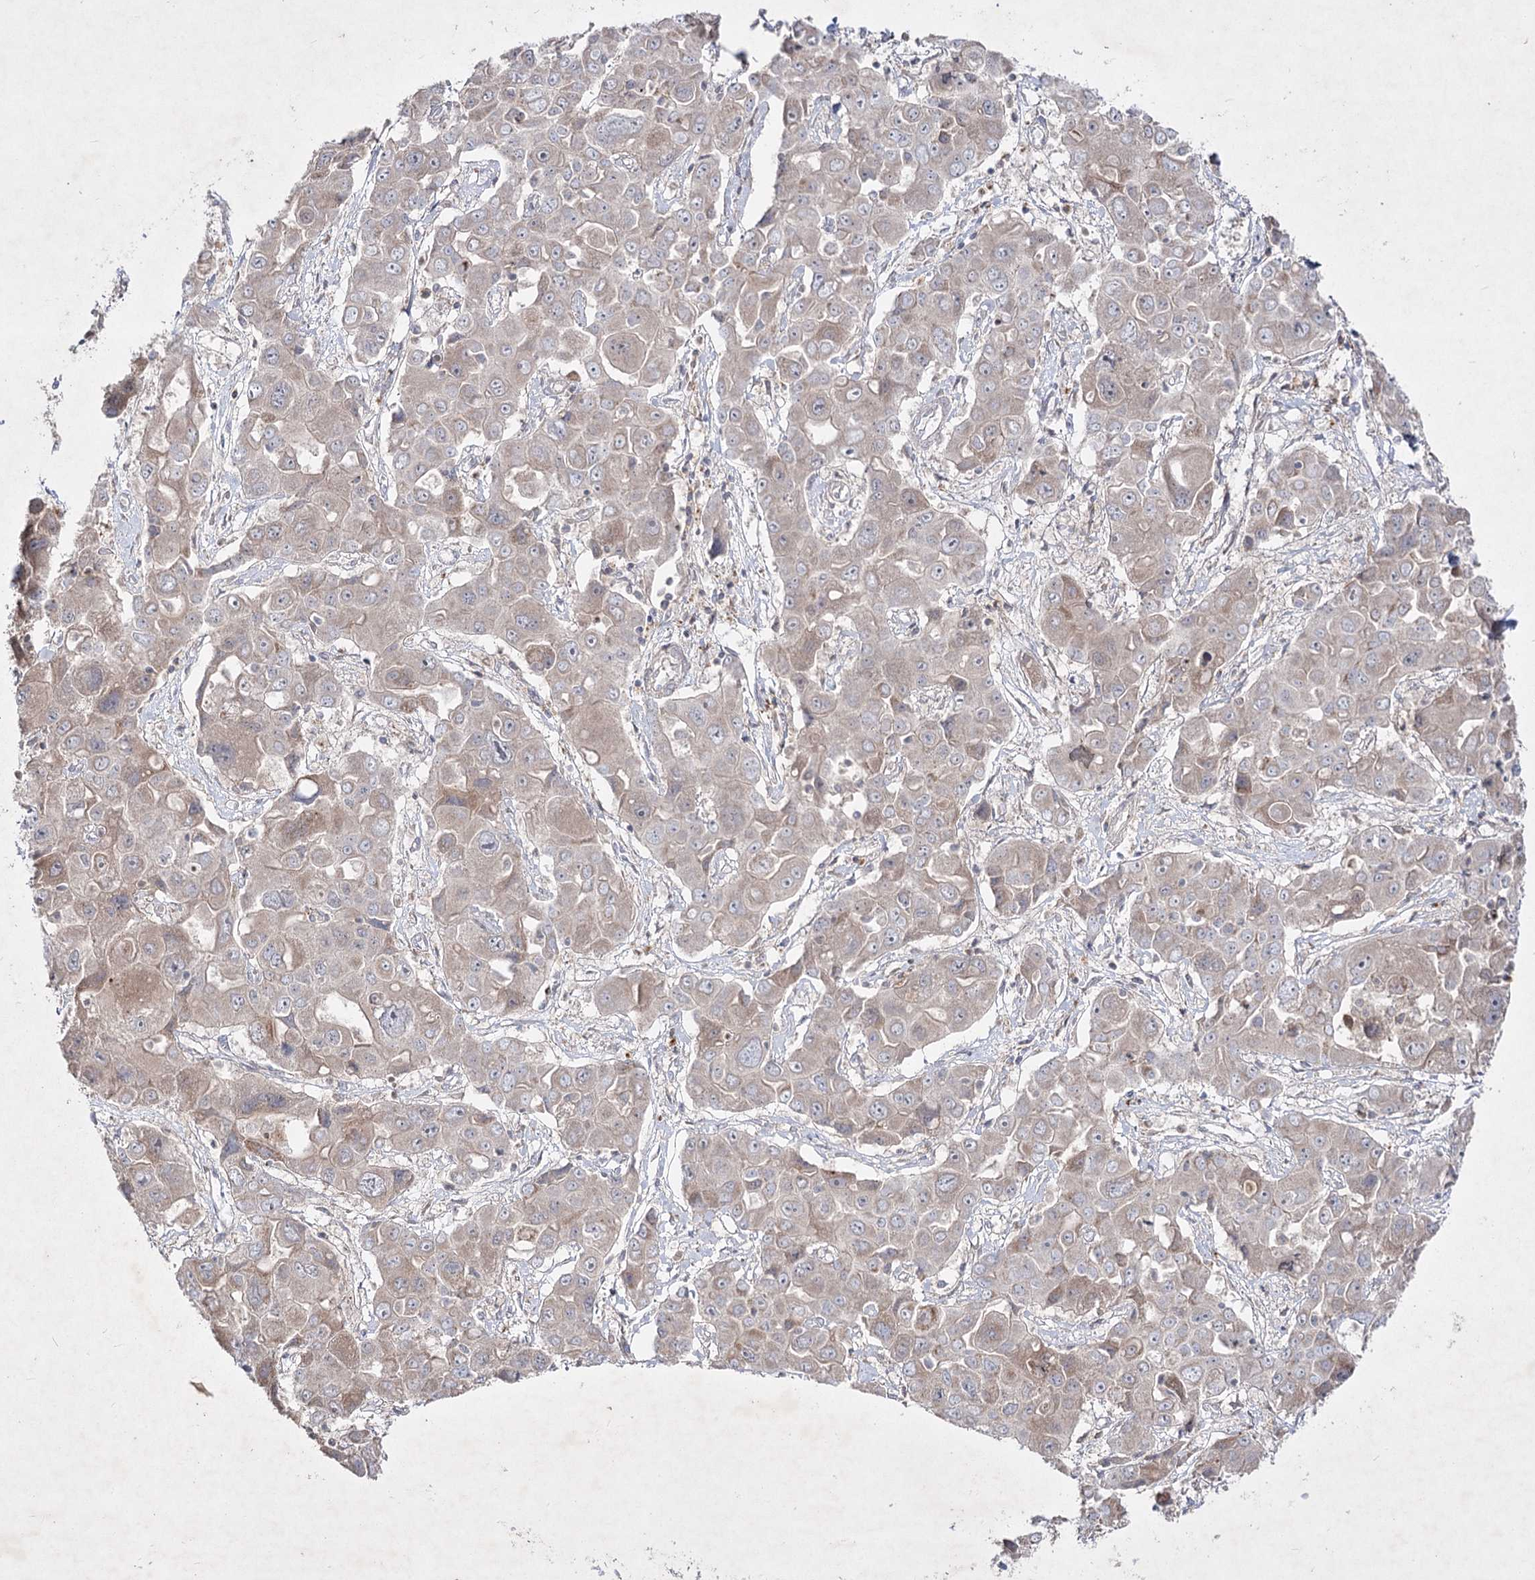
{"staining": {"intensity": "weak", "quantity": "25%-75%", "location": "cytoplasmic/membranous"}, "tissue": "liver cancer", "cell_type": "Tumor cells", "image_type": "cancer", "snomed": [{"axis": "morphology", "description": "Cholangiocarcinoma"}, {"axis": "topography", "description": "Liver"}], "caption": "Human liver cancer stained with a brown dye shows weak cytoplasmic/membranous positive expression in approximately 25%-75% of tumor cells.", "gene": "CIB2", "patient": {"sex": "male", "age": 67}}